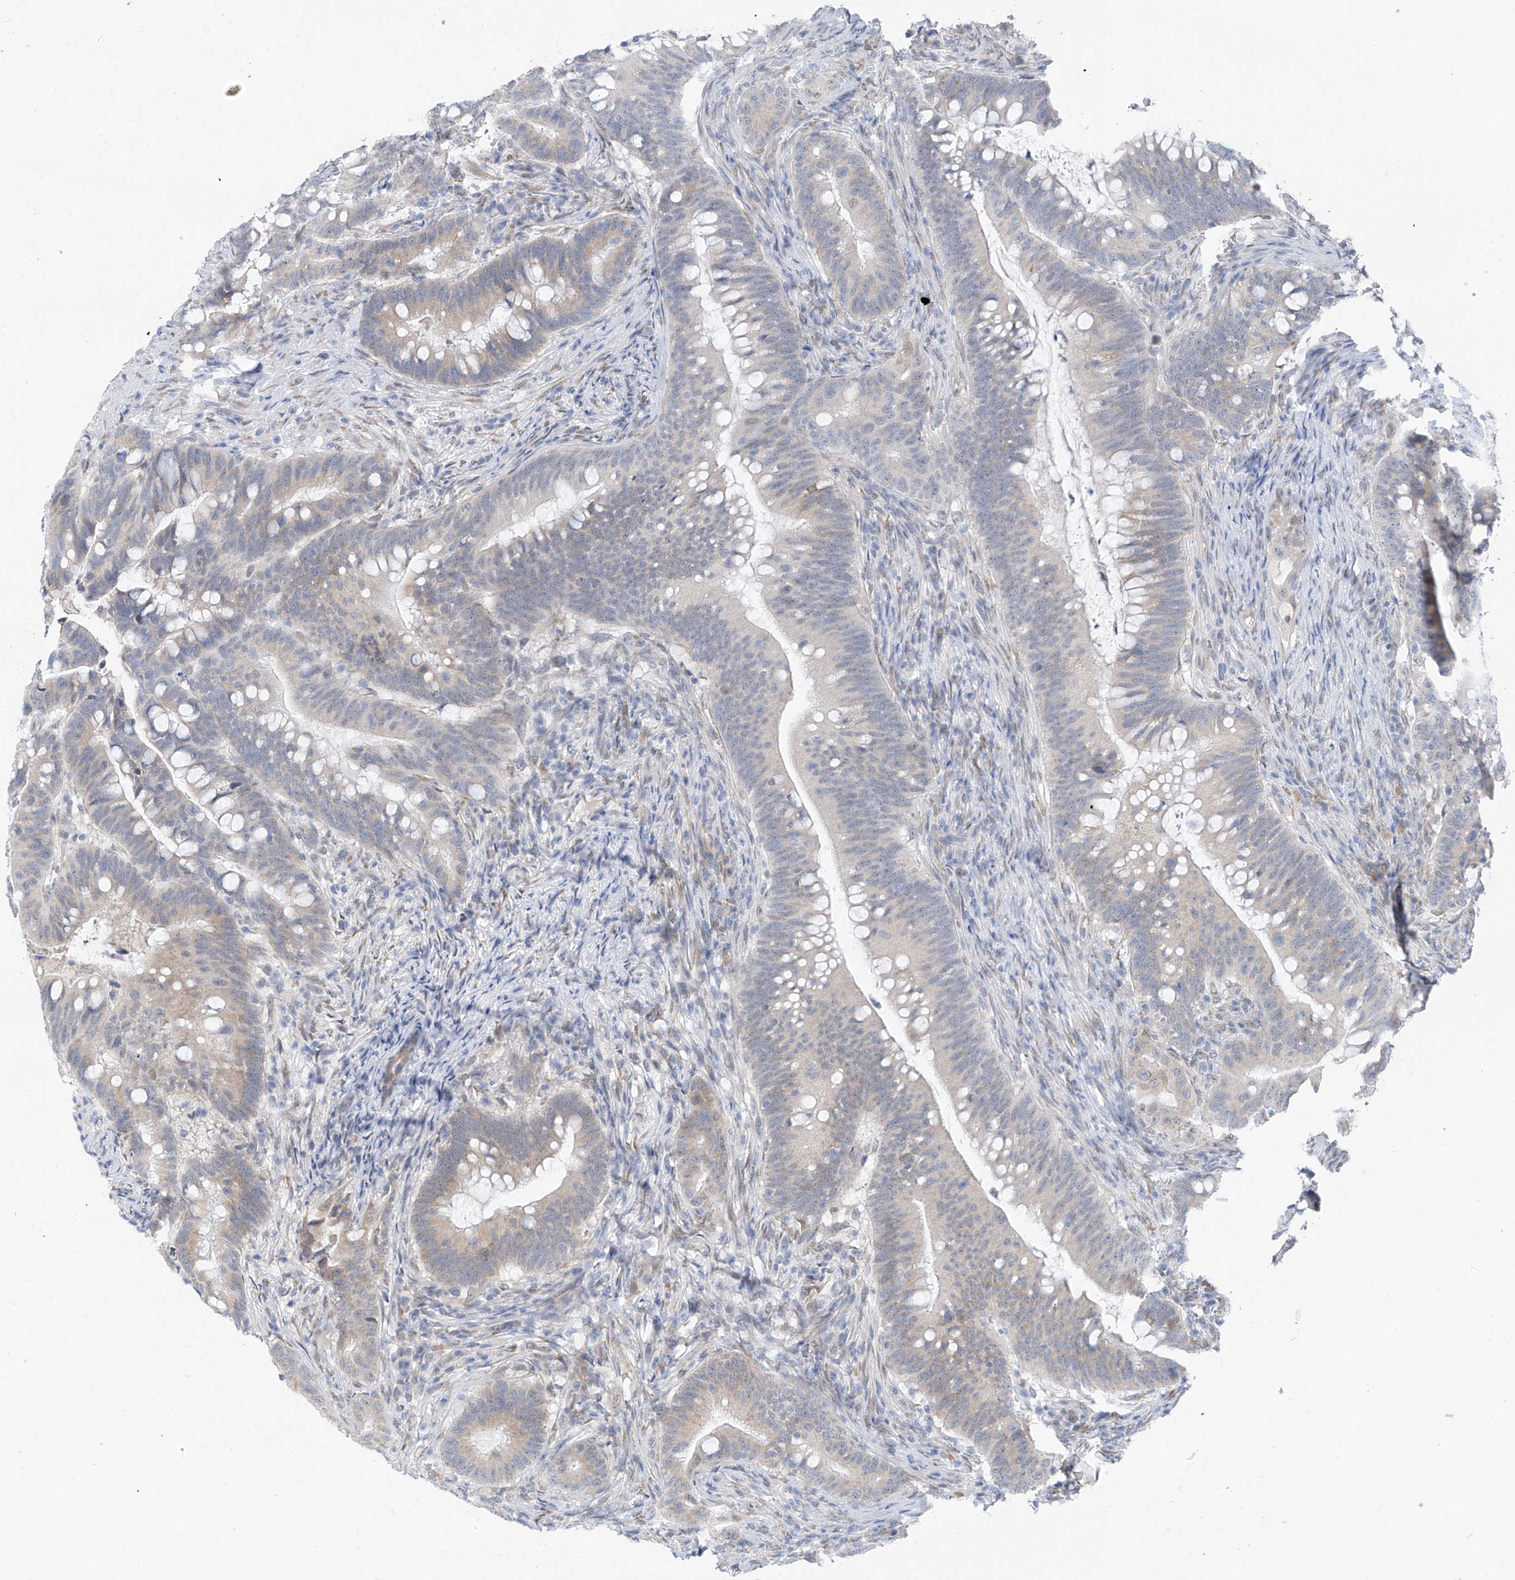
{"staining": {"intensity": "negative", "quantity": "none", "location": "none"}, "tissue": "colorectal cancer", "cell_type": "Tumor cells", "image_type": "cancer", "snomed": [{"axis": "morphology", "description": "Adenocarcinoma, NOS"}, {"axis": "topography", "description": "Colon"}], "caption": "IHC of human colorectal cancer shows no positivity in tumor cells.", "gene": "CYP4V2", "patient": {"sex": "female", "age": 66}}